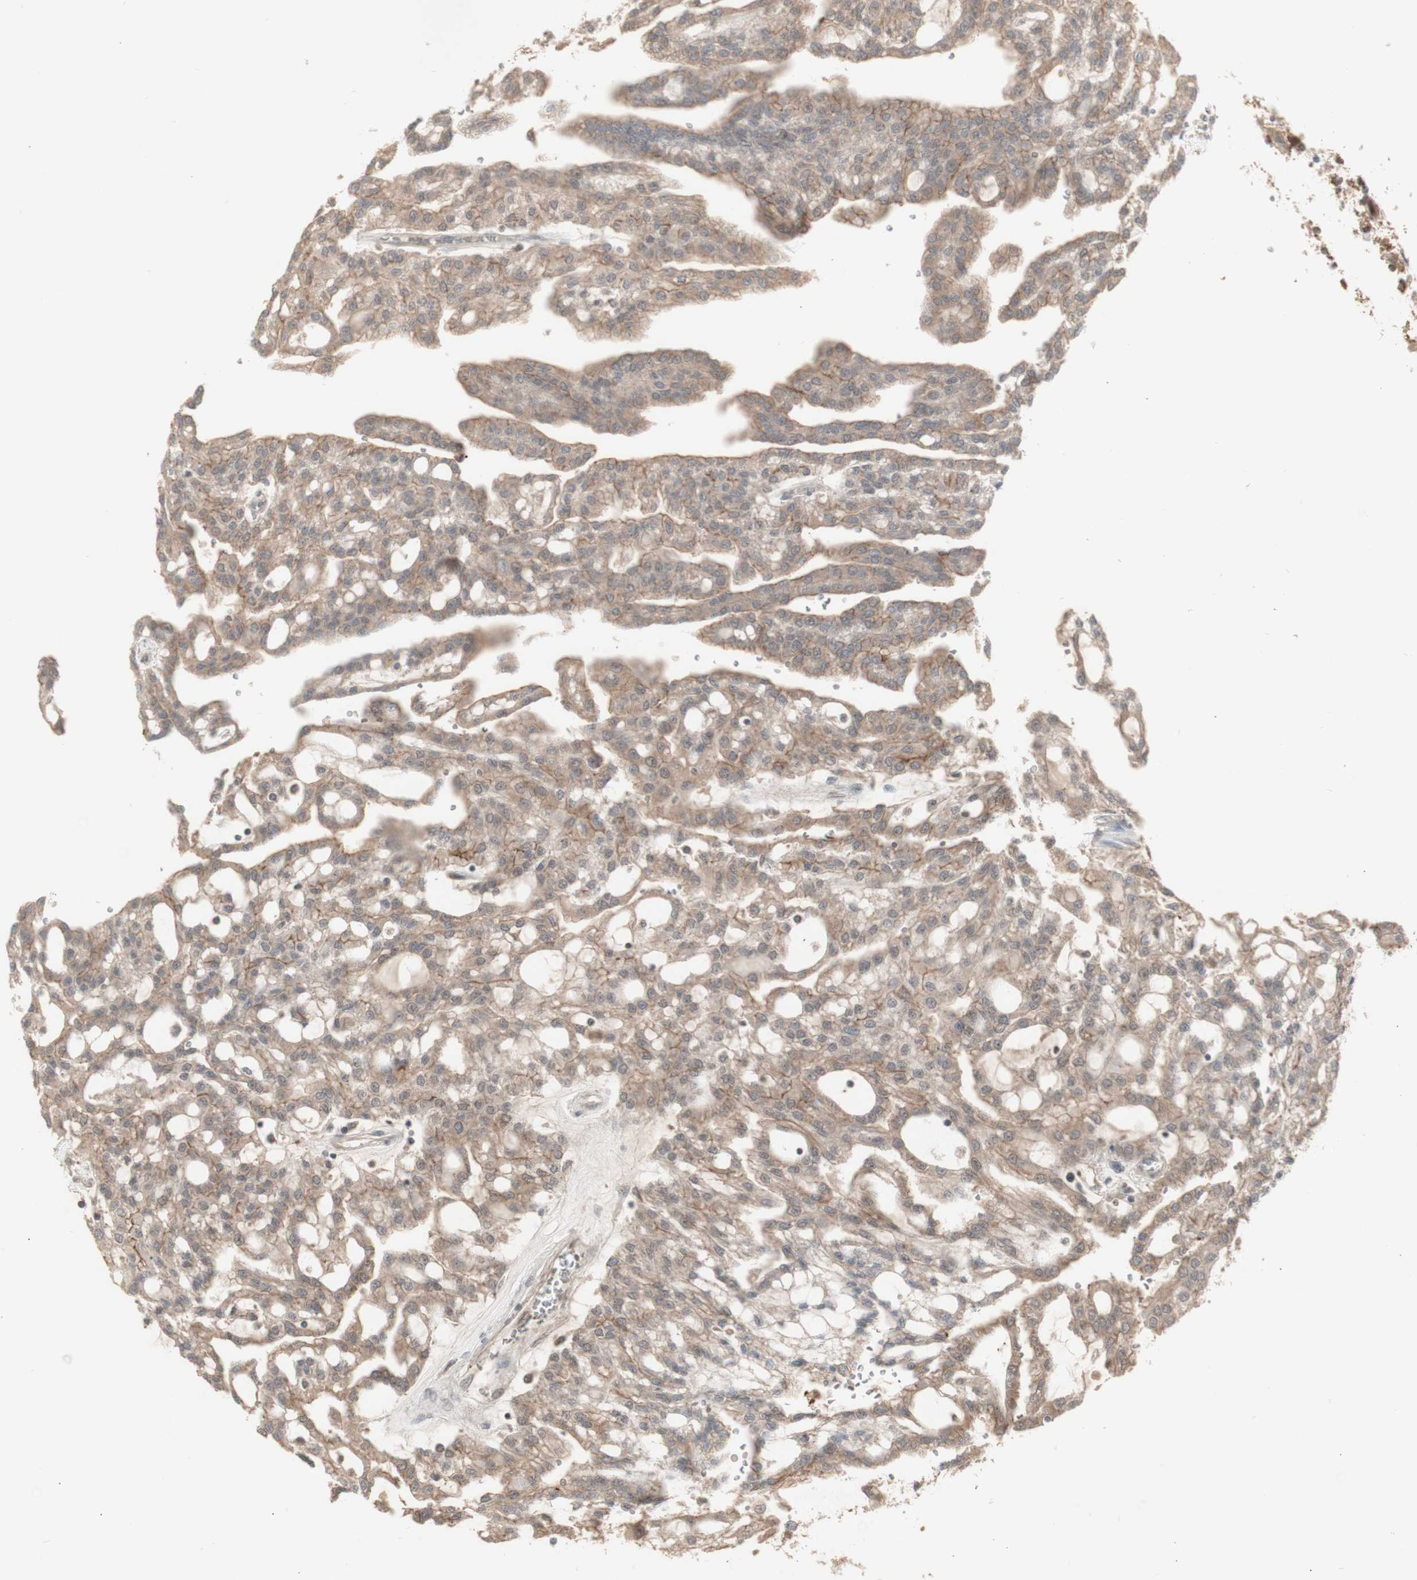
{"staining": {"intensity": "weak", "quantity": ">75%", "location": "cytoplasmic/membranous"}, "tissue": "renal cancer", "cell_type": "Tumor cells", "image_type": "cancer", "snomed": [{"axis": "morphology", "description": "Adenocarcinoma, NOS"}, {"axis": "topography", "description": "Kidney"}], "caption": "High-magnification brightfield microscopy of adenocarcinoma (renal) stained with DAB (3,3'-diaminobenzidine) (brown) and counterstained with hematoxylin (blue). tumor cells exhibit weak cytoplasmic/membranous positivity is appreciated in approximately>75% of cells.", "gene": "ALOX12", "patient": {"sex": "male", "age": 63}}